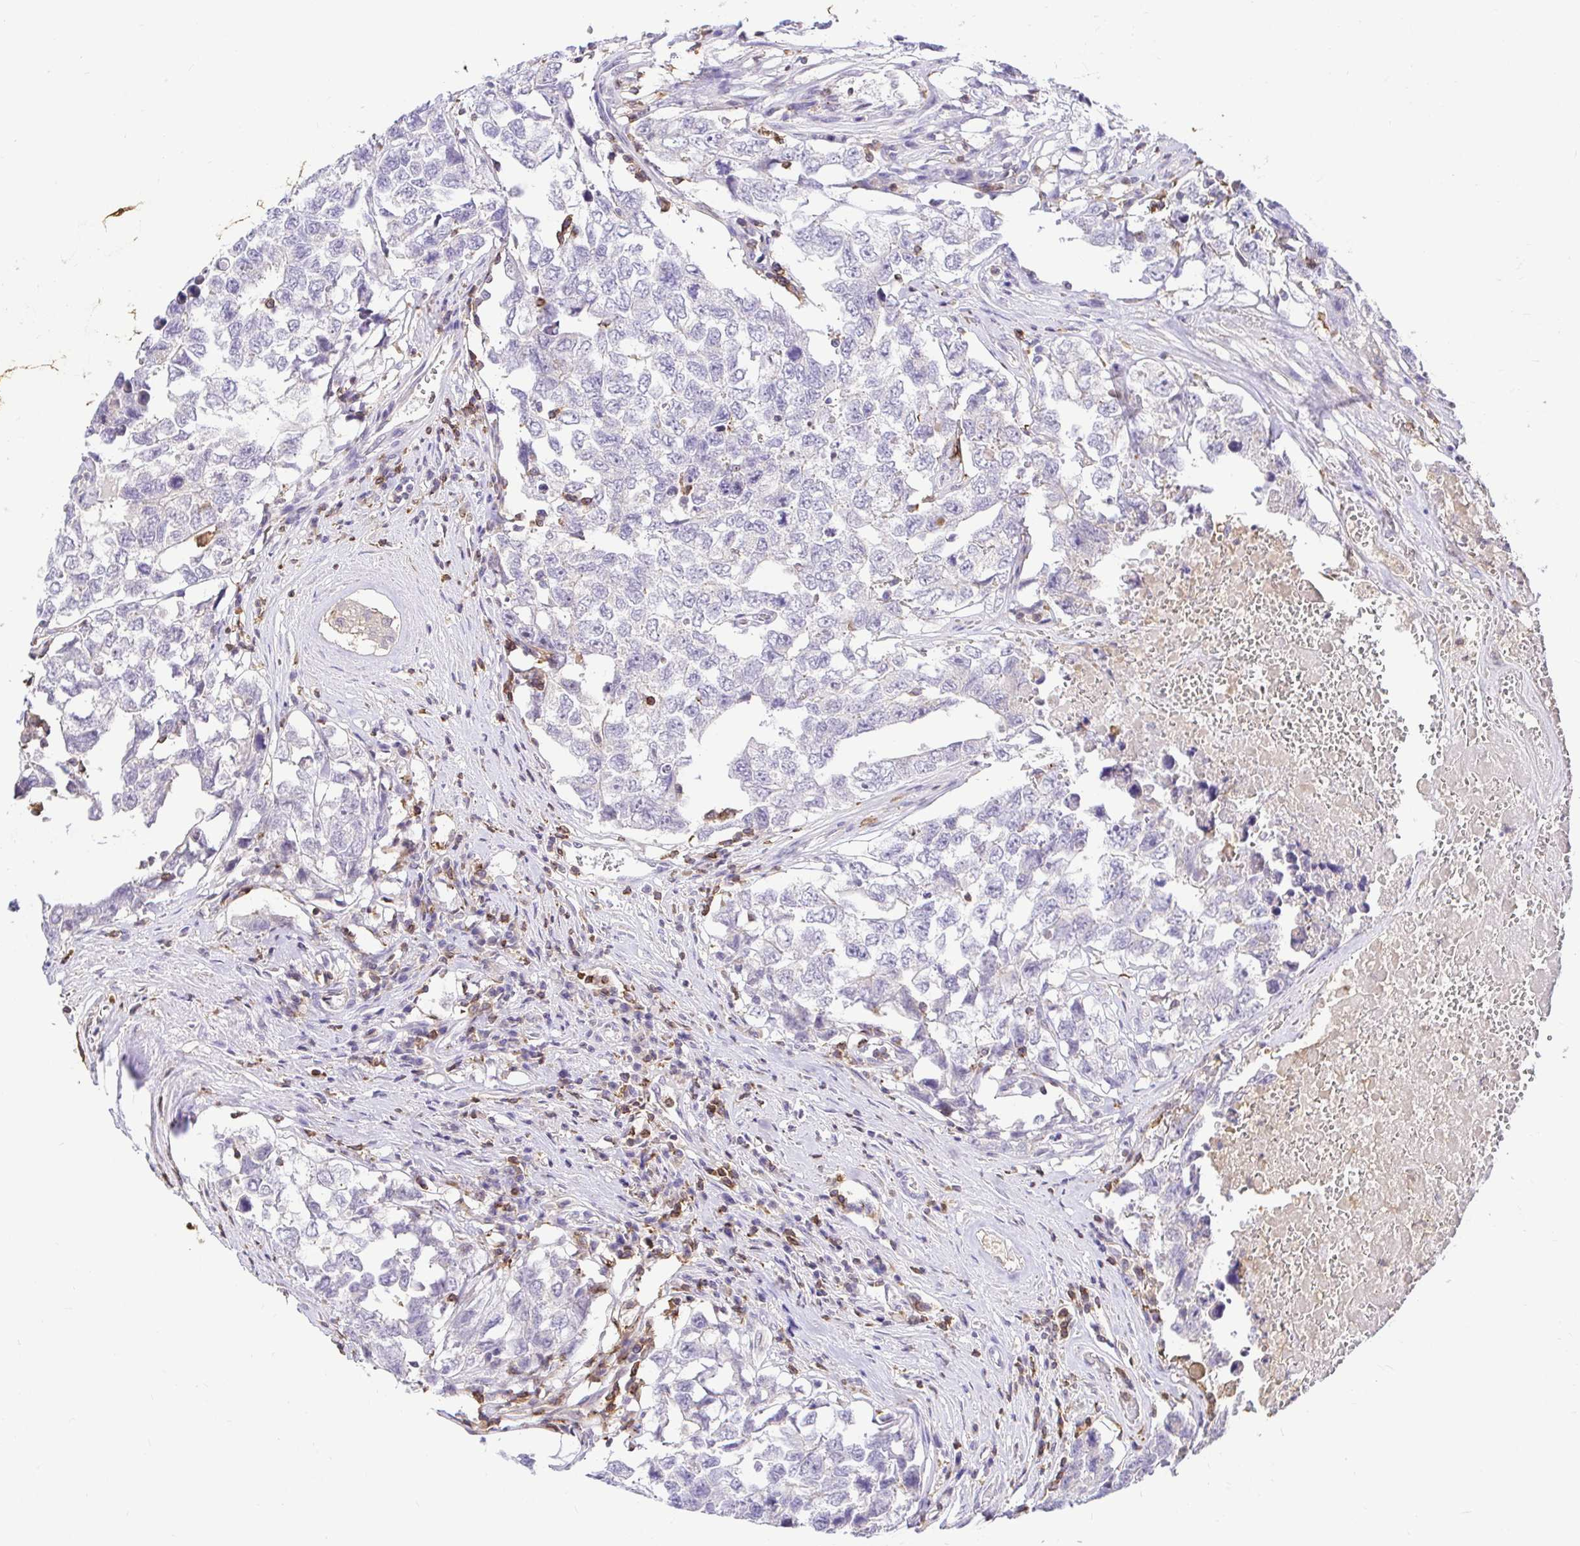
{"staining": {"intensity": "negative", "quantity": "none", "location": "none"}, "tissue": "testis cancer", "cell_type": "Tumor cells", "image_type": "cancer", "snomed": [{"axis": "morphology", "description": "Carcinoma, Embryonal, NOS"}, {"axis": "topography", "description": "Testis"}], "caption": "DAB (3,3'-diaminobenzidine) immunohistochemical staining of testis cancer displays no significant expression in tumor cells. (Stains: DAB IHC with hematoxylin counter stain, Microscopy: brightfield microscopy at high magnification).", "gene": "SKAP1", "patient": {"sex": "male", "age": 22}}